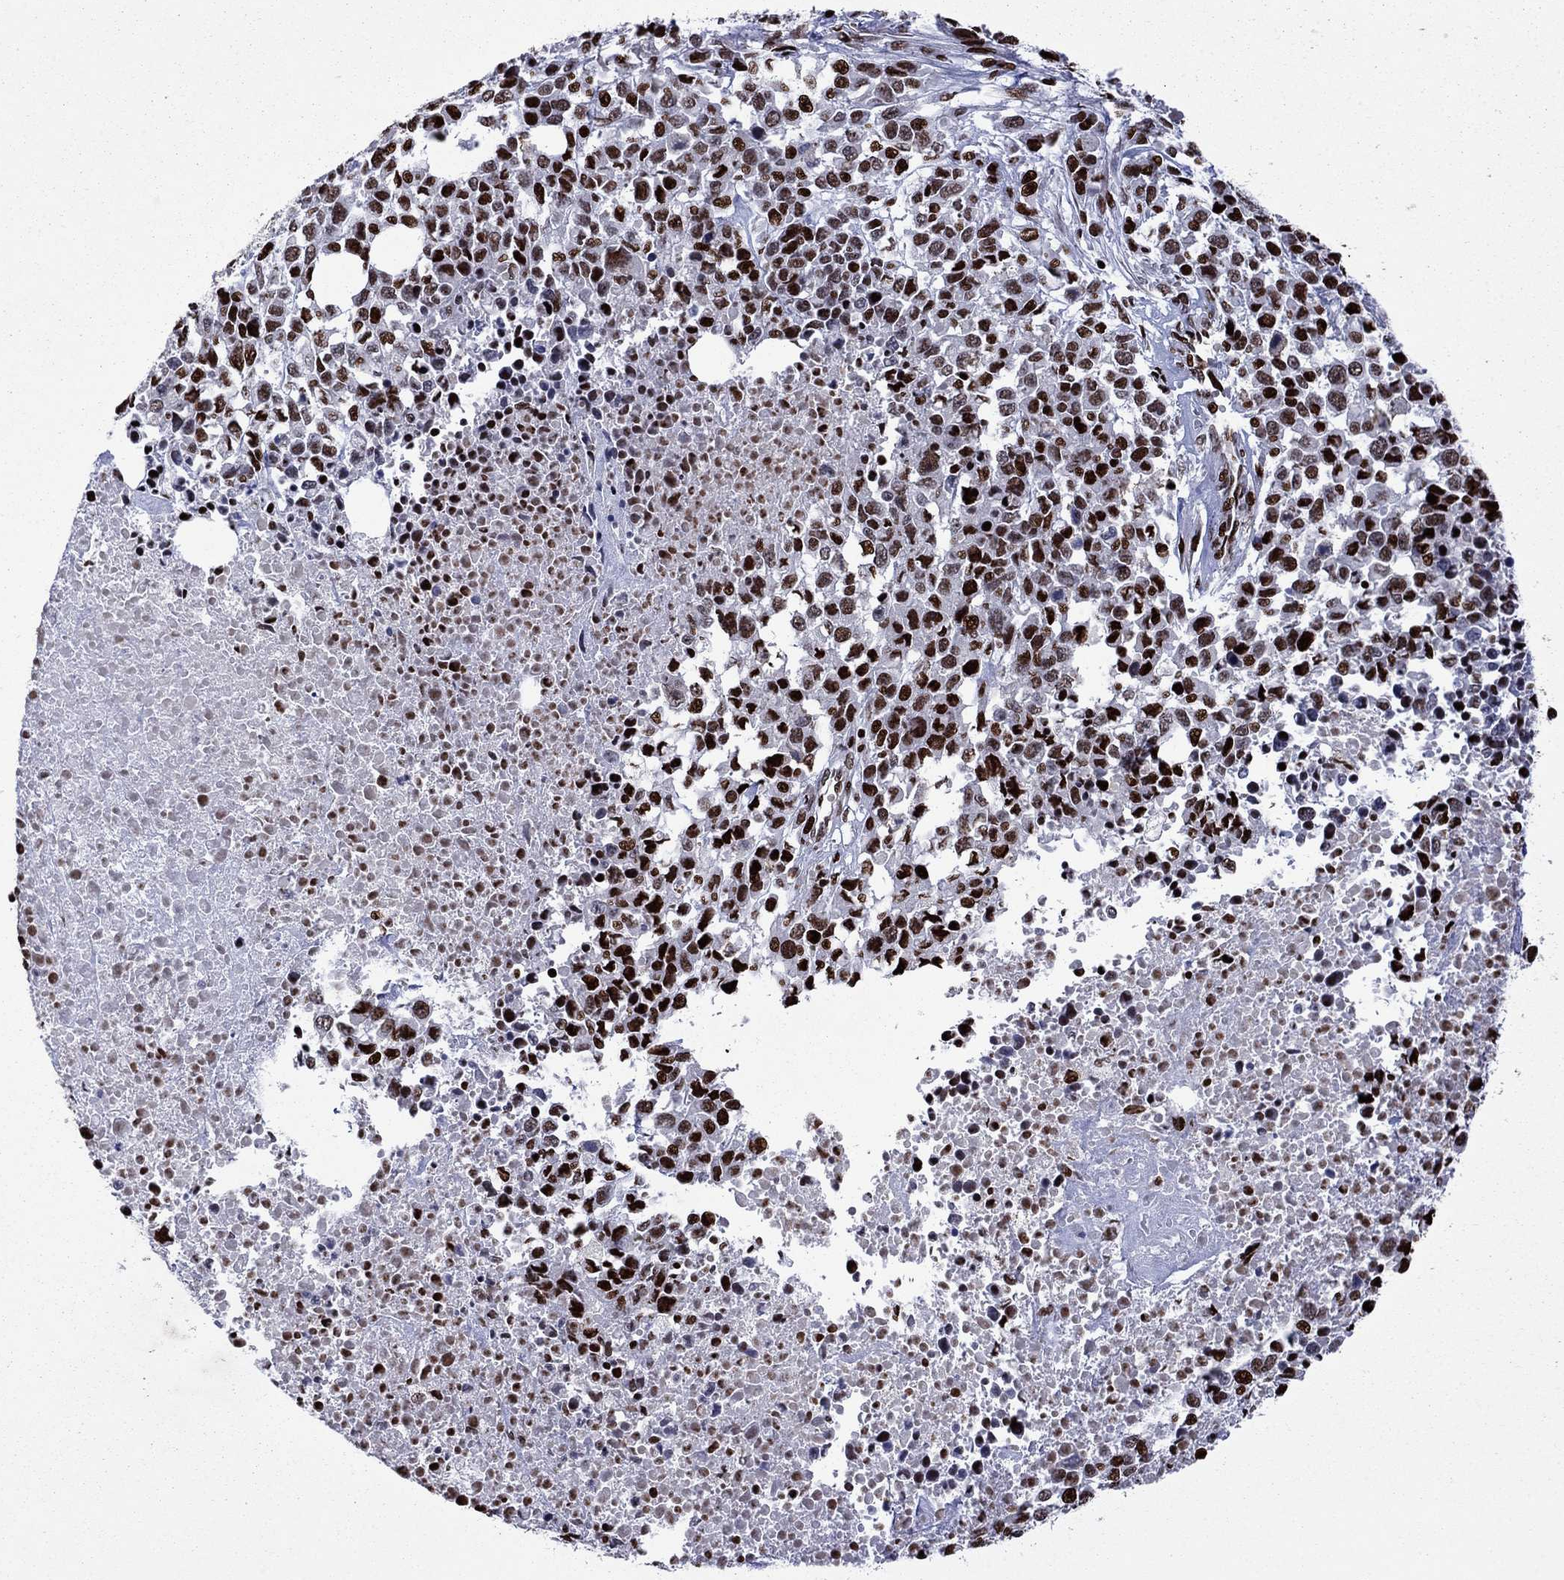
{"staining": {"intensity": "strong", "quantity": ">75%", "location": "nuclear"}, "tissue": "melanoma", "cell_type": "Tumor cells", "image_type": "cancer", "snomed": [{"axis": "morphology", "description": "Malignant melanoma, Metastatic site"}, {"axis": "topography", "description": "Skin"}], "caption": "Brown immunohistochemical staining in human malignant melanoma (metastatic site) reveals strong nuclear positivity in about >75% of tumor cells. (Brightfield microscopy of DAB IHC at high magnification).", "gene": "LIMK1", "patient": {"sex": "male", "age": 84}}